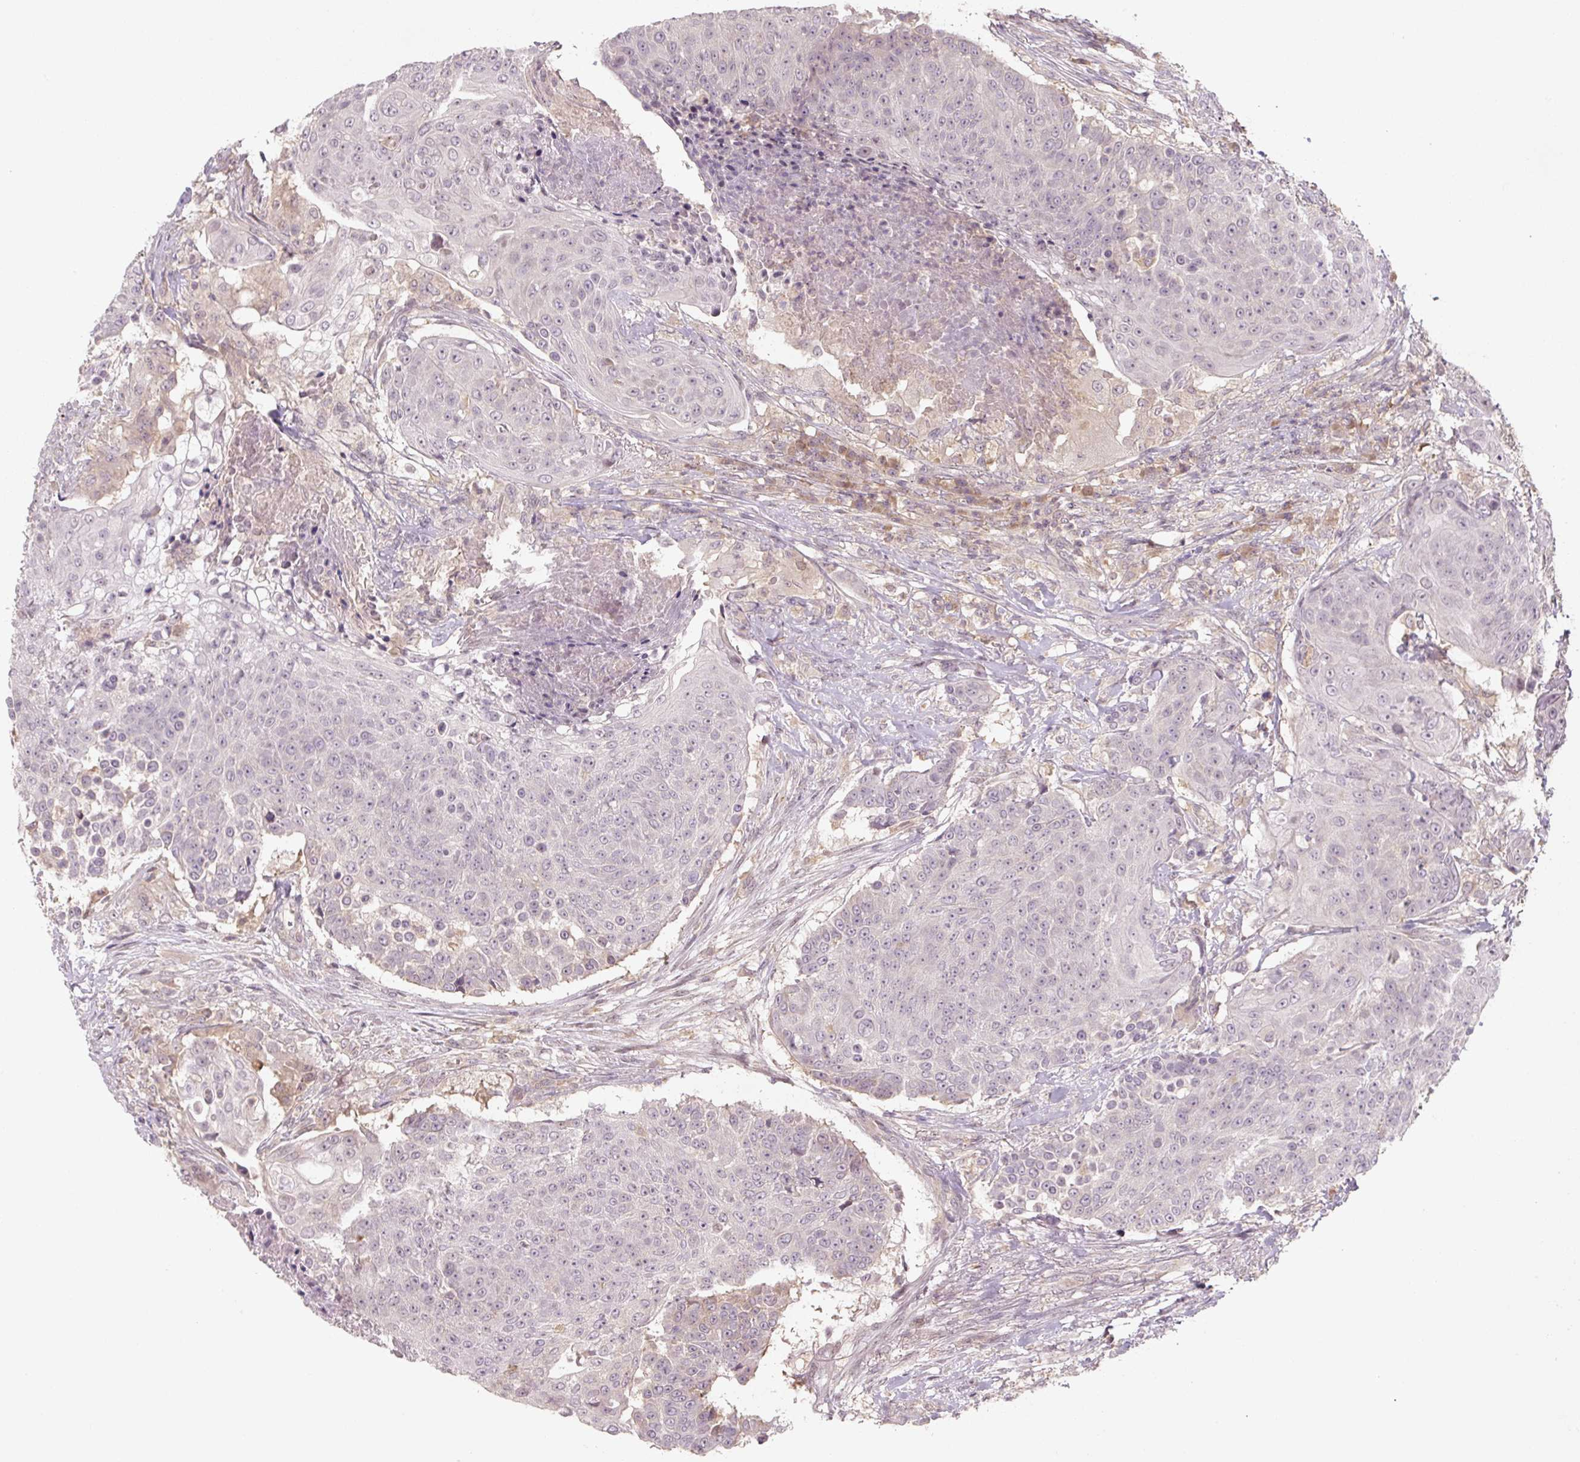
{"staining": {"intensity": "negative", "quantity": "none", "location": "none"}, "tissue": "urothelial cancer", "cell_type": "Tumor cells", "image_type": "cancer", "snomed": [{"axis": "morphology", "description": "Urothelial carcinoma, High grade"}, {"axis": "topography", "description": "Urinary bladder"}], "caption": "This is an immunohistochemistry histopathology image of human urothelial cancer. There is no staining in tumor cells.", "gene": "C2orf73", "patient": {"sex": "female", "age": 63}}